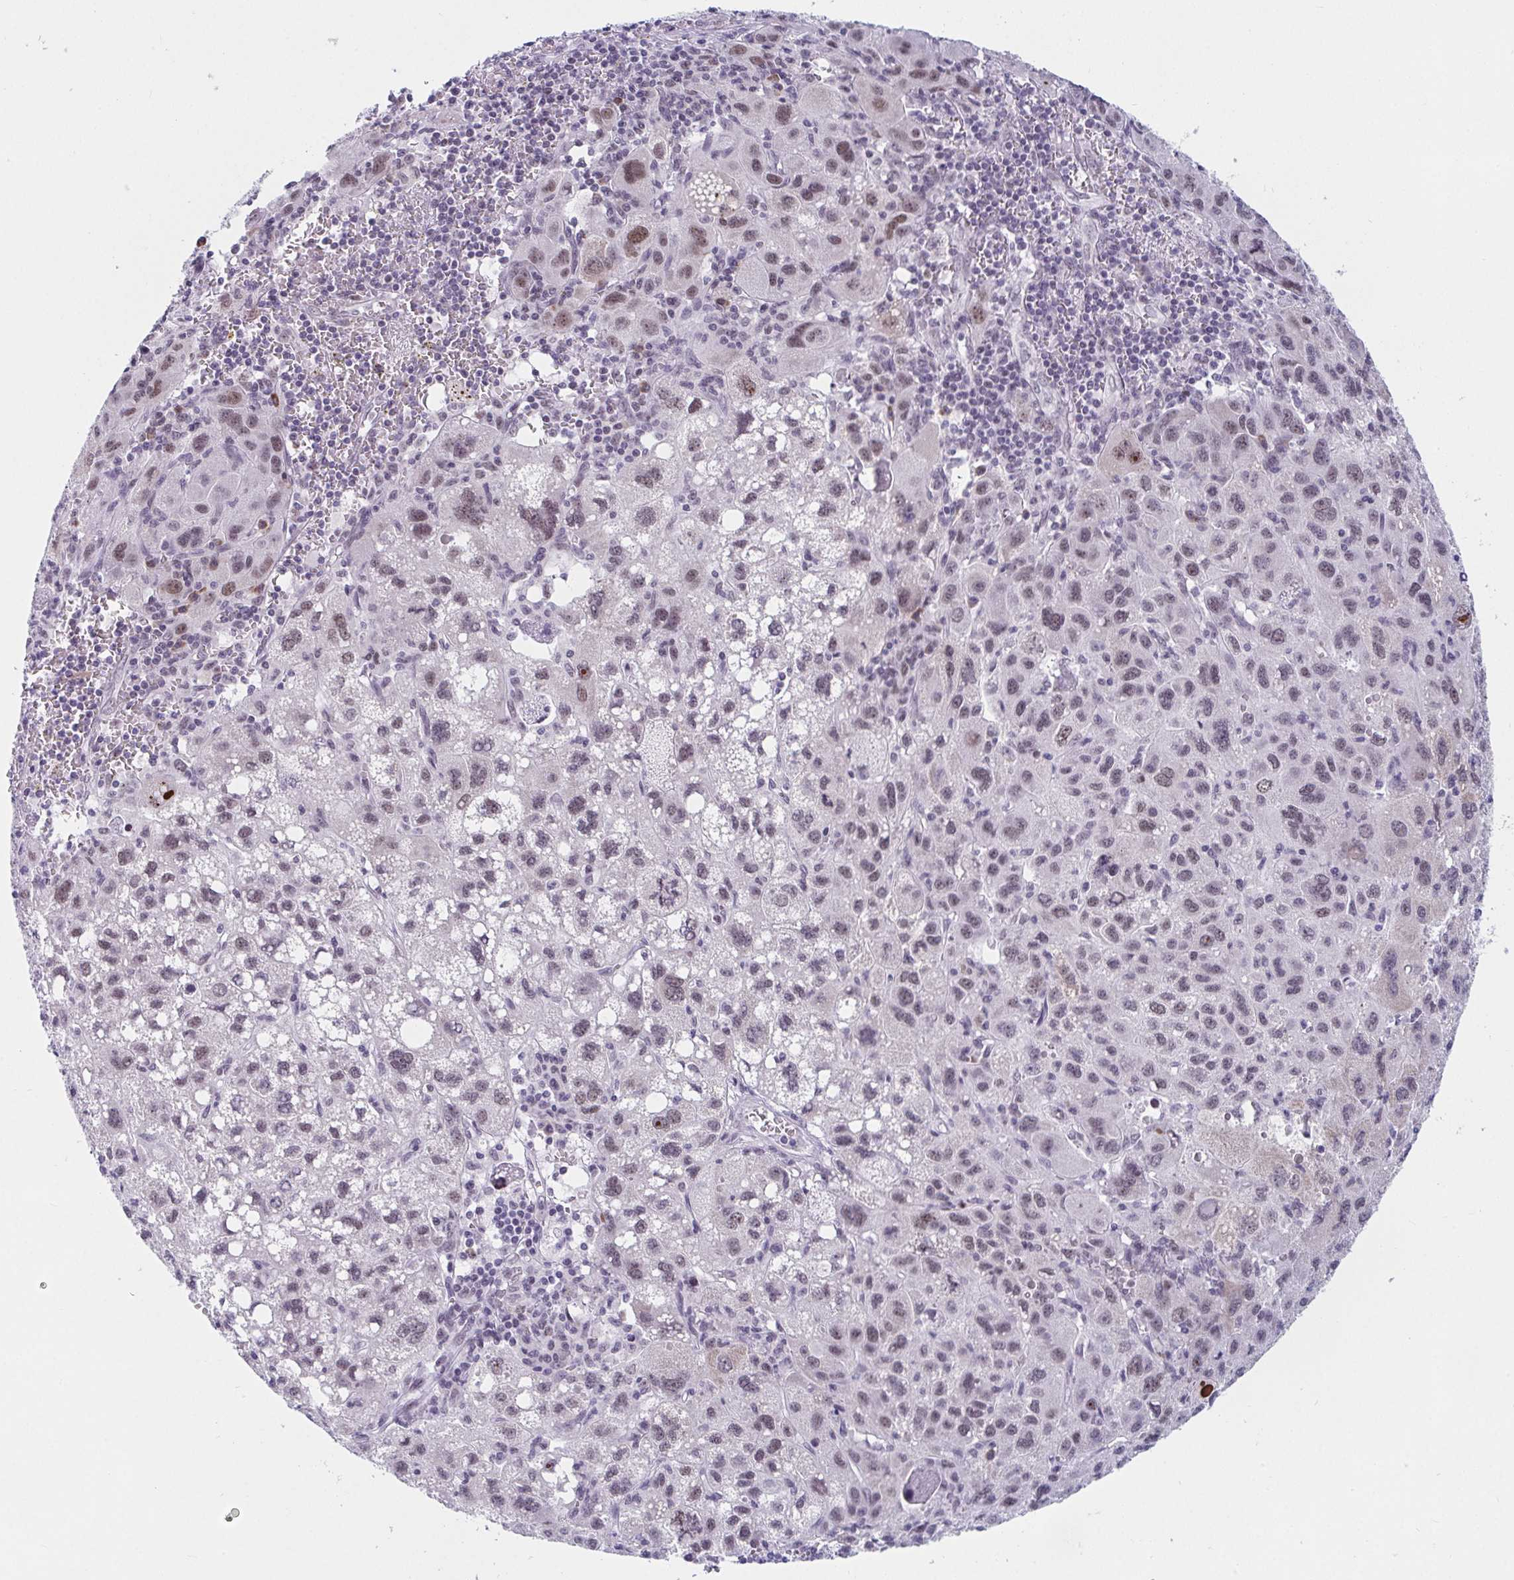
{"staining": {"intensity": "moderate", "quantity": ">75%", "location": "nuclear"}, "tissue": "liver cancer", "cell_type": "Tumor cells", "image_type": "cancer", "snomed": [{"axis": "morphology", "description": "Carcinoma, Hepatocellular, NOS"}, {"axis": "topography", "description": "Liver"}], "caption": "Protein analysis of hepatocellular carcinoma (liver) tissue shows moderate nuclear positivity in approximately >75% of tumor cells.", "gene": "WDR72", "patient": {"sex": "female", "age": 77}}